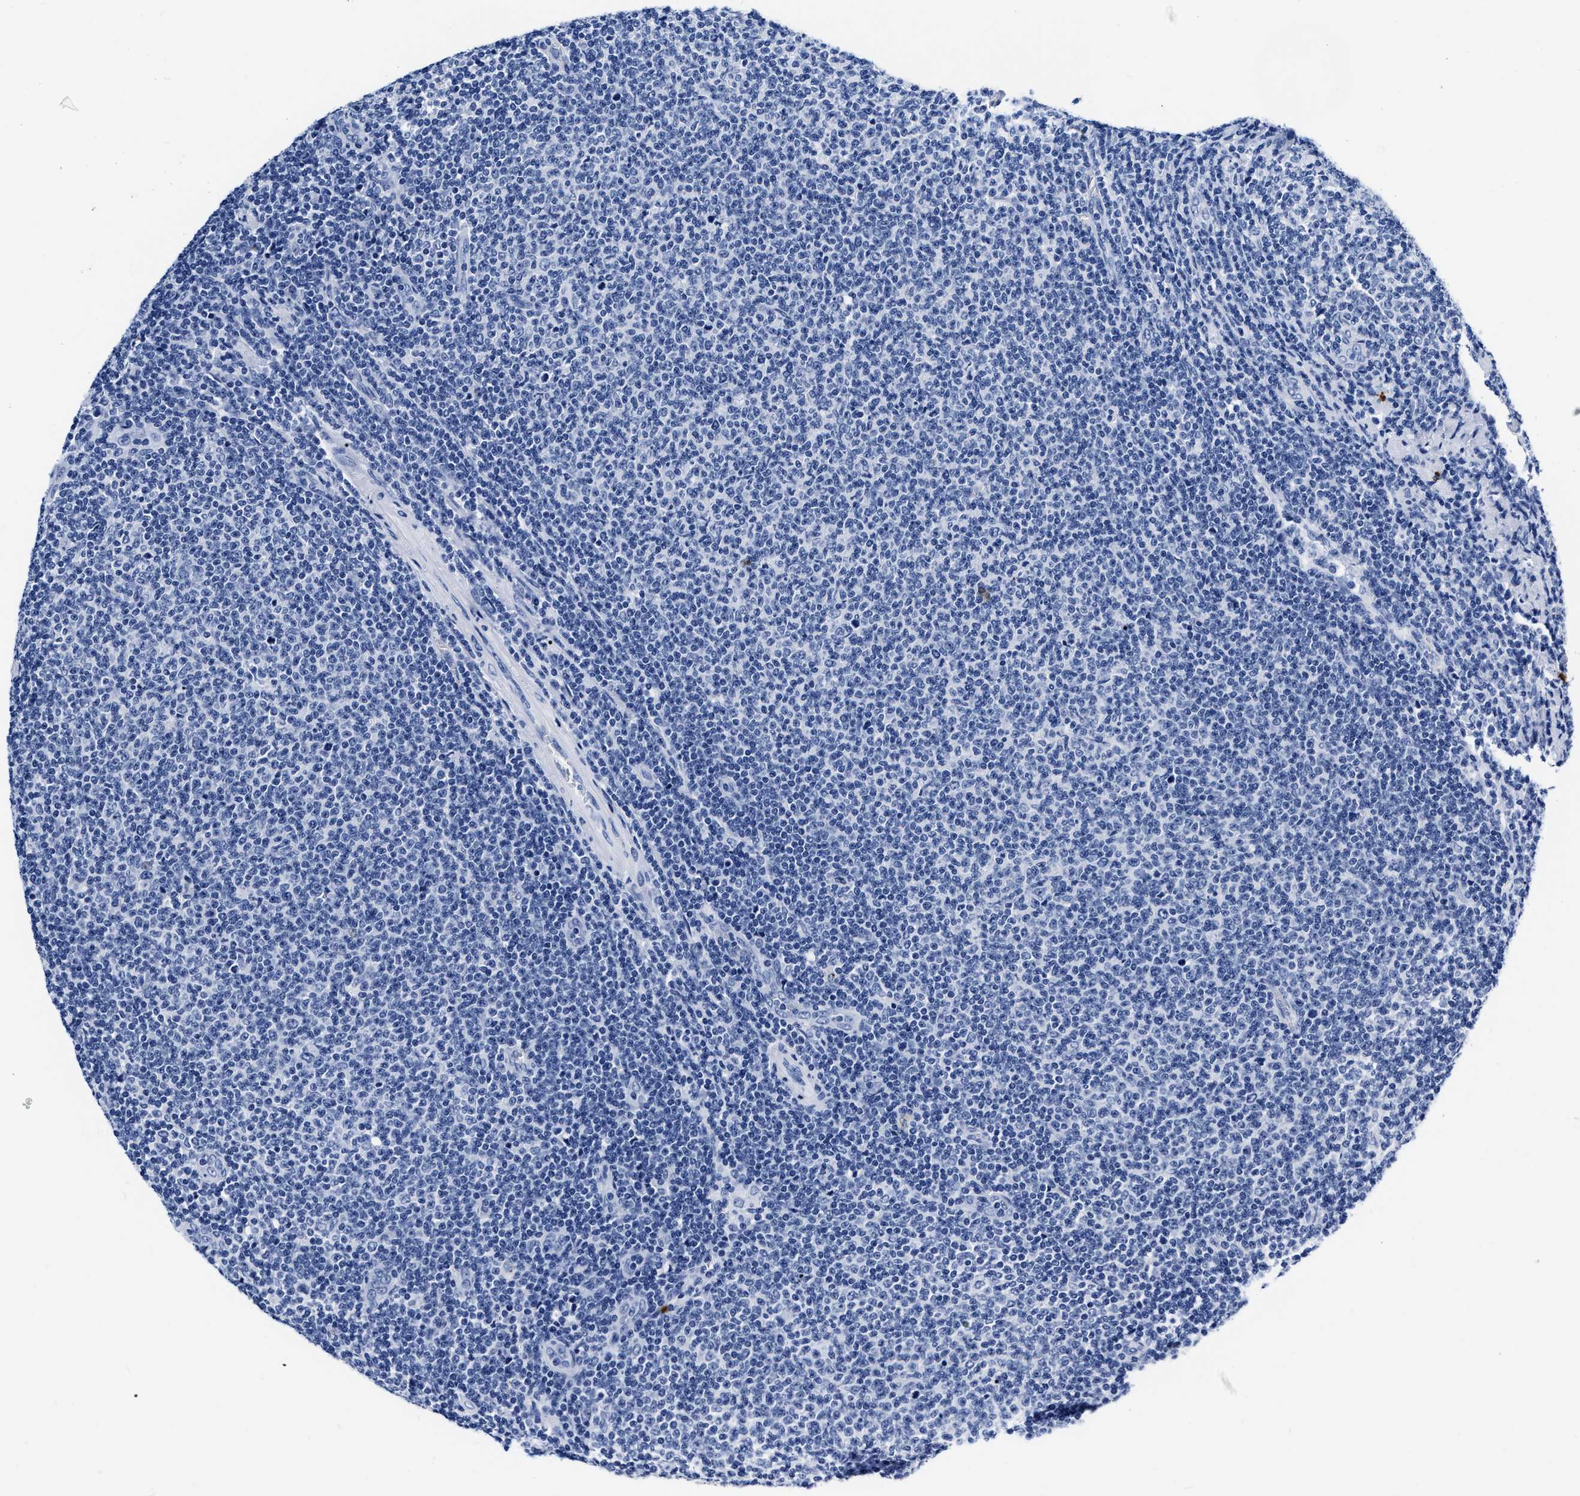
{"staining": {"intensity": "negative", "quantity": "none", "location": "none"}, "tissue": "lymphoma", "cell_type": "Tumor cells", "image_type": "cancer", "snomed": [{"axis": "morphology", "description": "Malignant lymphoma, non-Hodgkin's type, Low grade"}, {"axis": "topography", "description": "Lymph node"}], "caption": "A high-resolution histopathology image shows IHC staining of malignant lymphoma, non-Hodgkin's type (low-grade), which demonstrates no significant expression in tumor cells. Nuclei are stained in blue.", "gene": "CER1", "patient": {"sex": "male", "age": 66}}